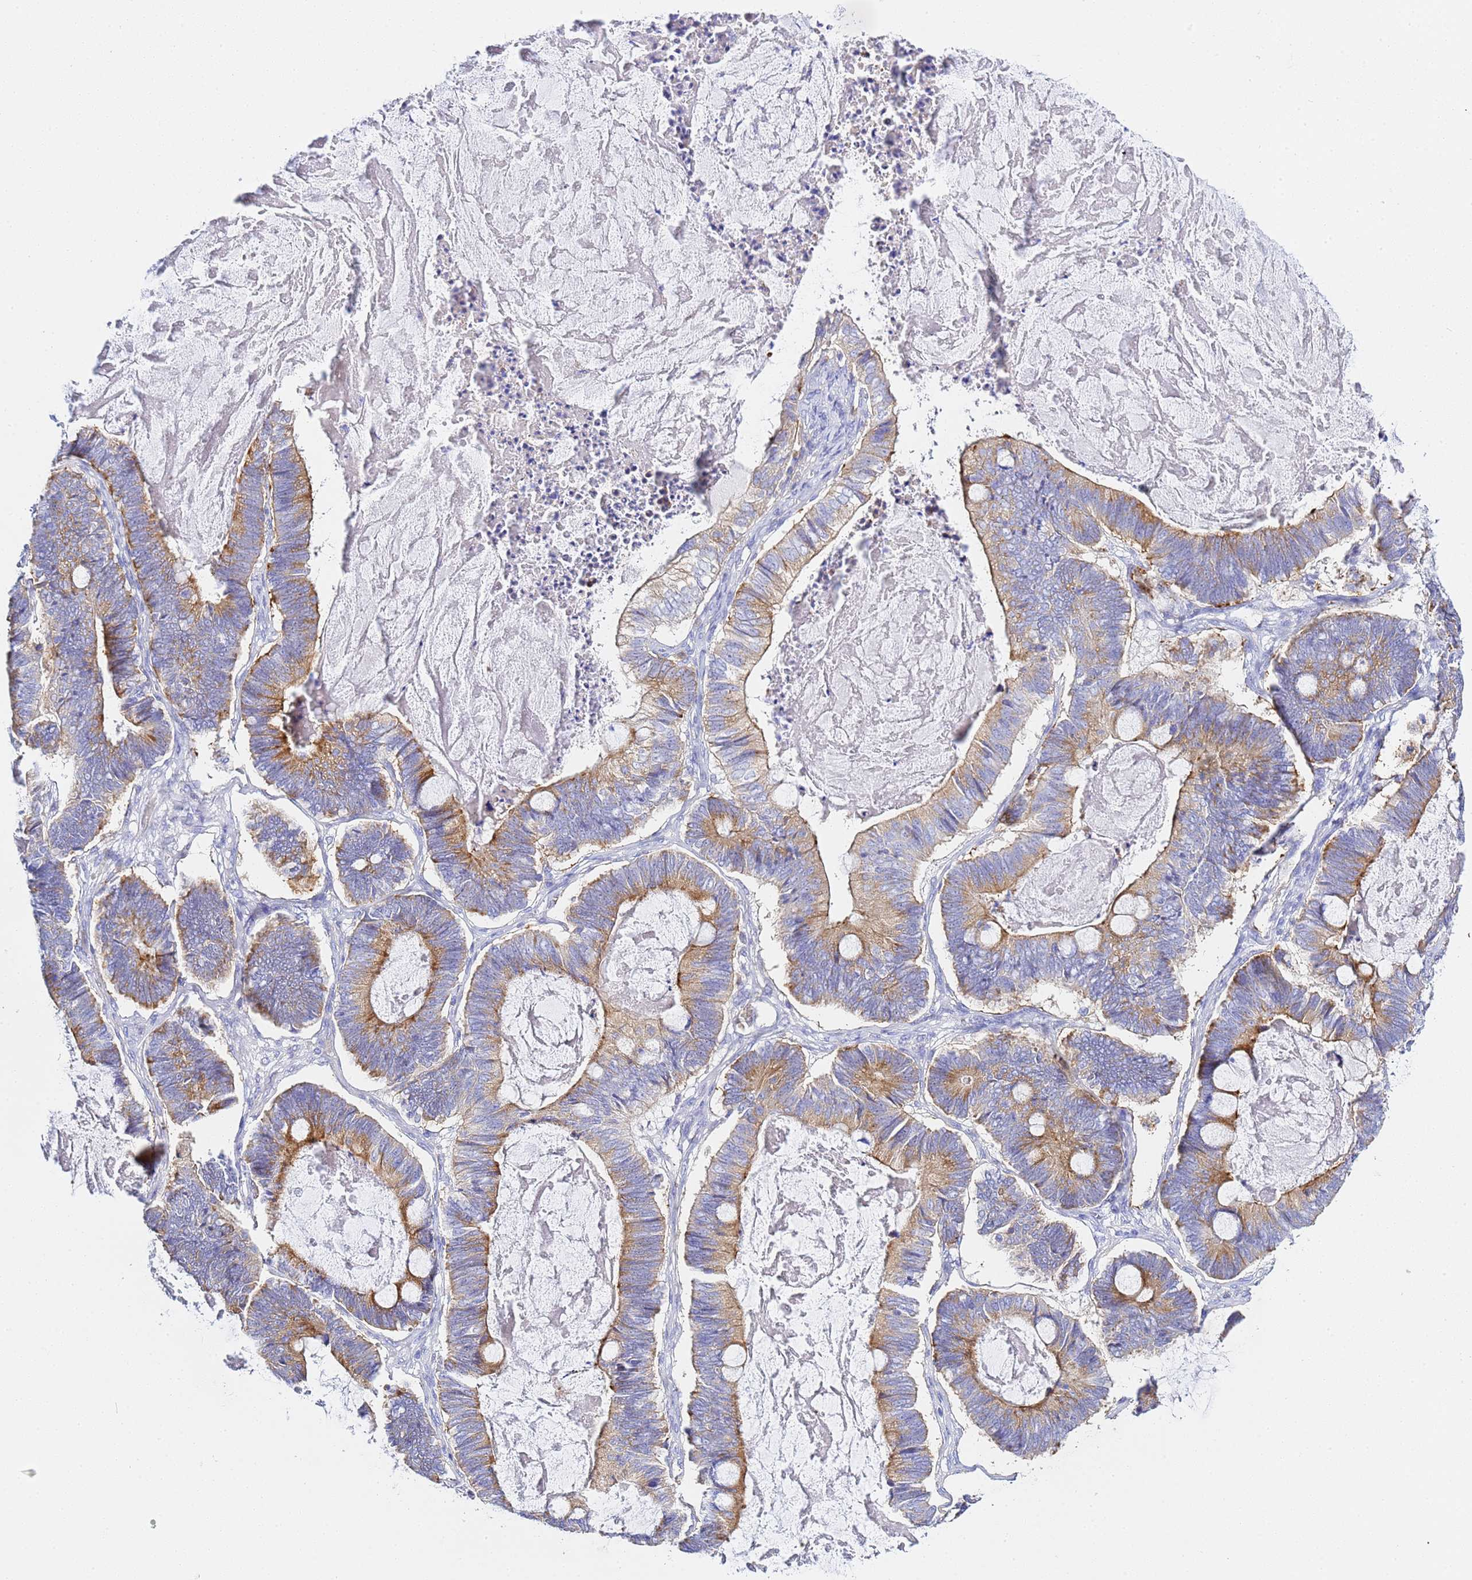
{"staining": {"intensity": "moderate", "quantity": "25%-75%", "location": "cytoplasmic/membranous"}, "tissue": "ovarian cancer", "cell_type": "Tumor cells", "image_type": "cancer", "snomed": [{"axis": "morphology", "description": "Cystadenocarcinoma, mucinous, NOS"}, {"axis": "topography", "description": "Ovary"}], "caption": "Immunohistochemistry of human ovarian cancer displays medium levels of moderate cytoplasmic/membranous expression in approximately 25%-75% of tumor cells.", "gene": "VTI1B", "patient": {"sex": "female", "age": 61}}